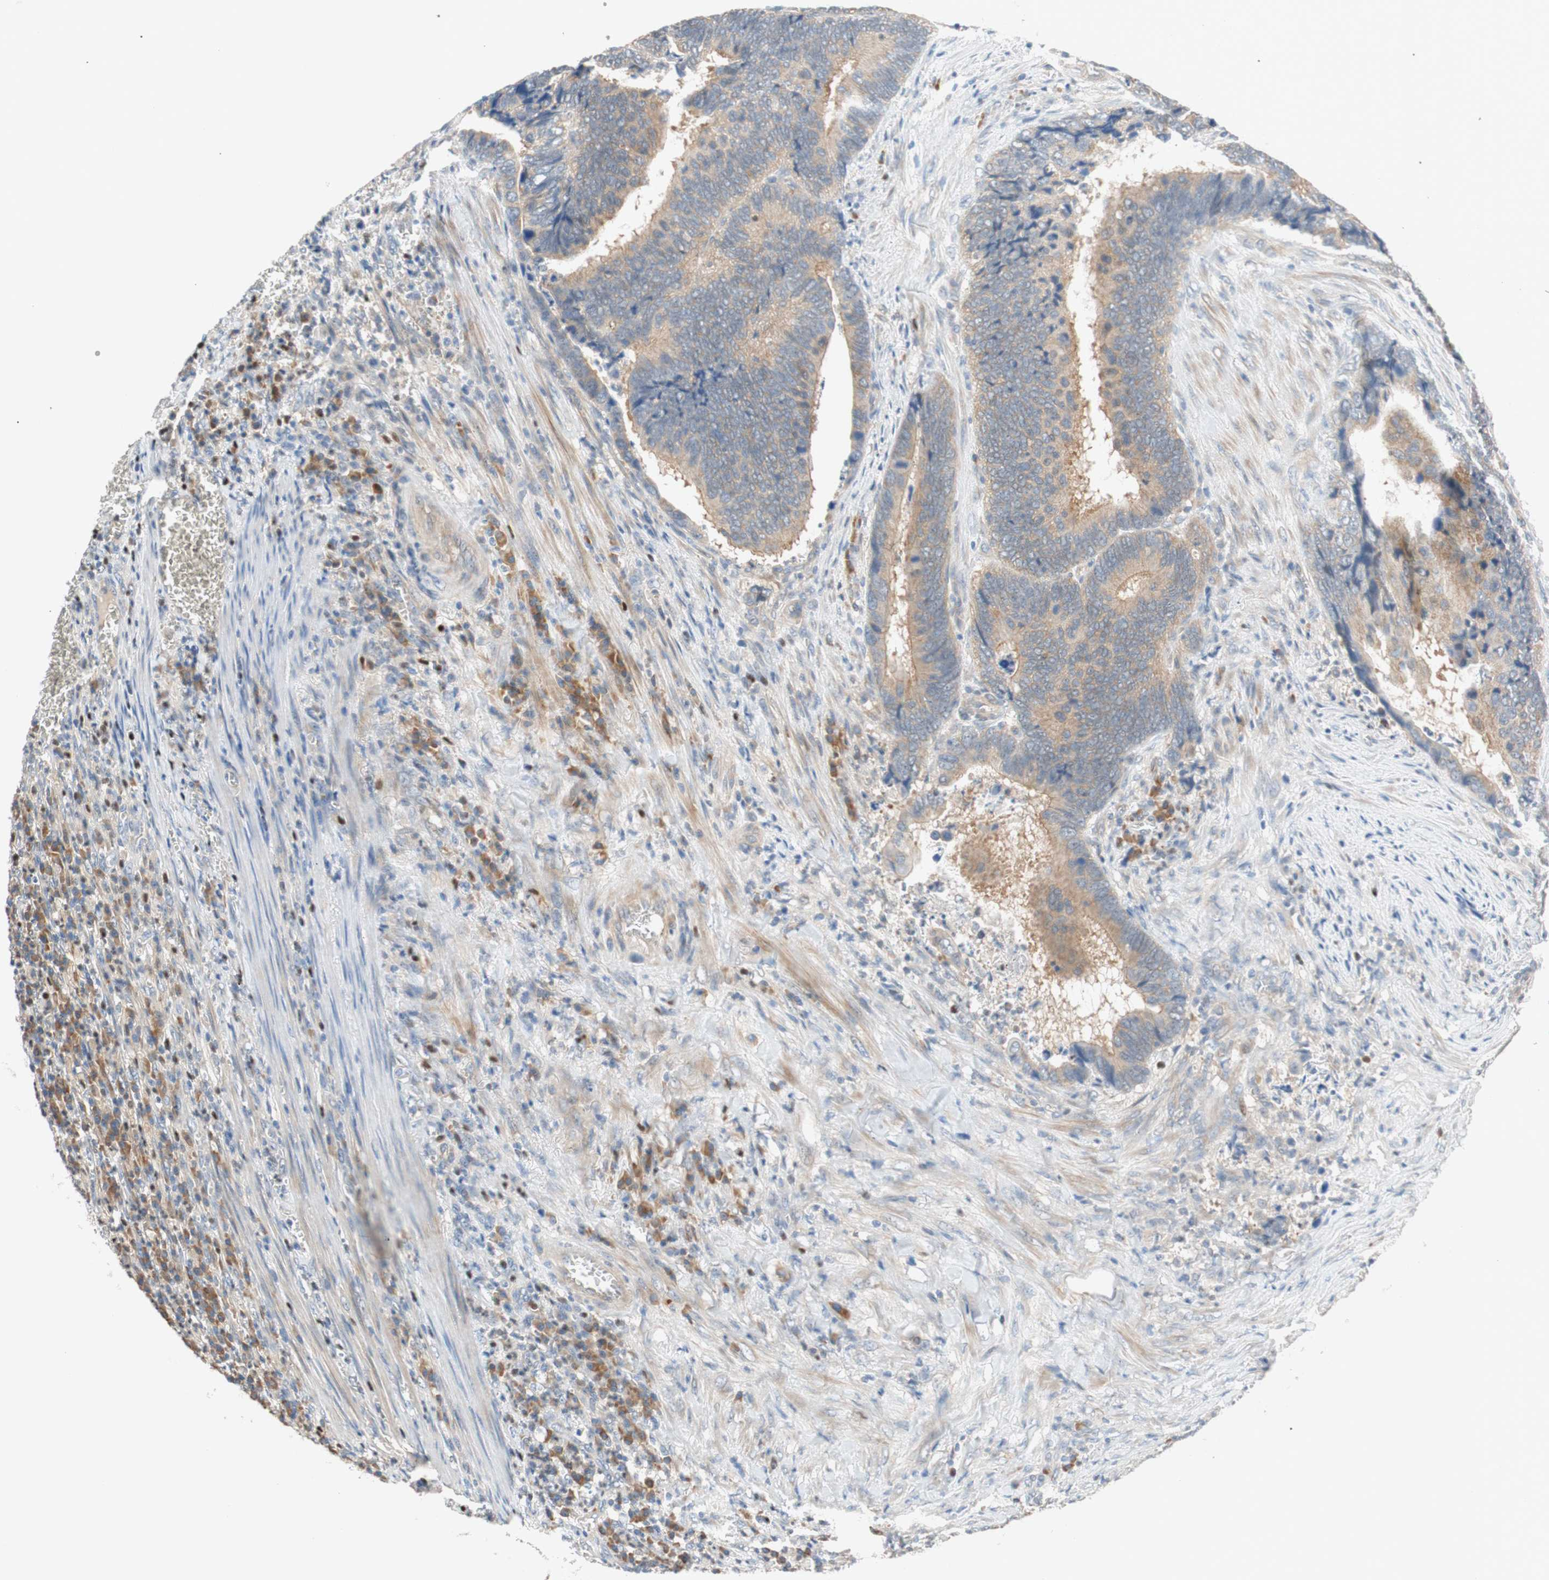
{"staining": {"intensity": "moderate", "quantity": ">75%", "location": "cytoplasmic/membranous"}, "tissue": "colorectal cancer", "cell_type": "Tumor cells", "image_type": "cancer", "snomed": [{"axis": "morphology", "description": "Adenocarcinoma, NOS"}, {"axis": "topography", "description": "Colon"}], "caption": "IHC histopathology image of neoplastic tissue: adenocarcinoma (colorectal) stained using immunohistochemistry demonstrates medium levels of moderate protein expression localized specifically in the cytoplasmic/membranous of tumor cells, appearing as a cytoplasmic/membranous brown color.", "gene": "PCK1", "patient": {"sex": "male", "age": 72}}